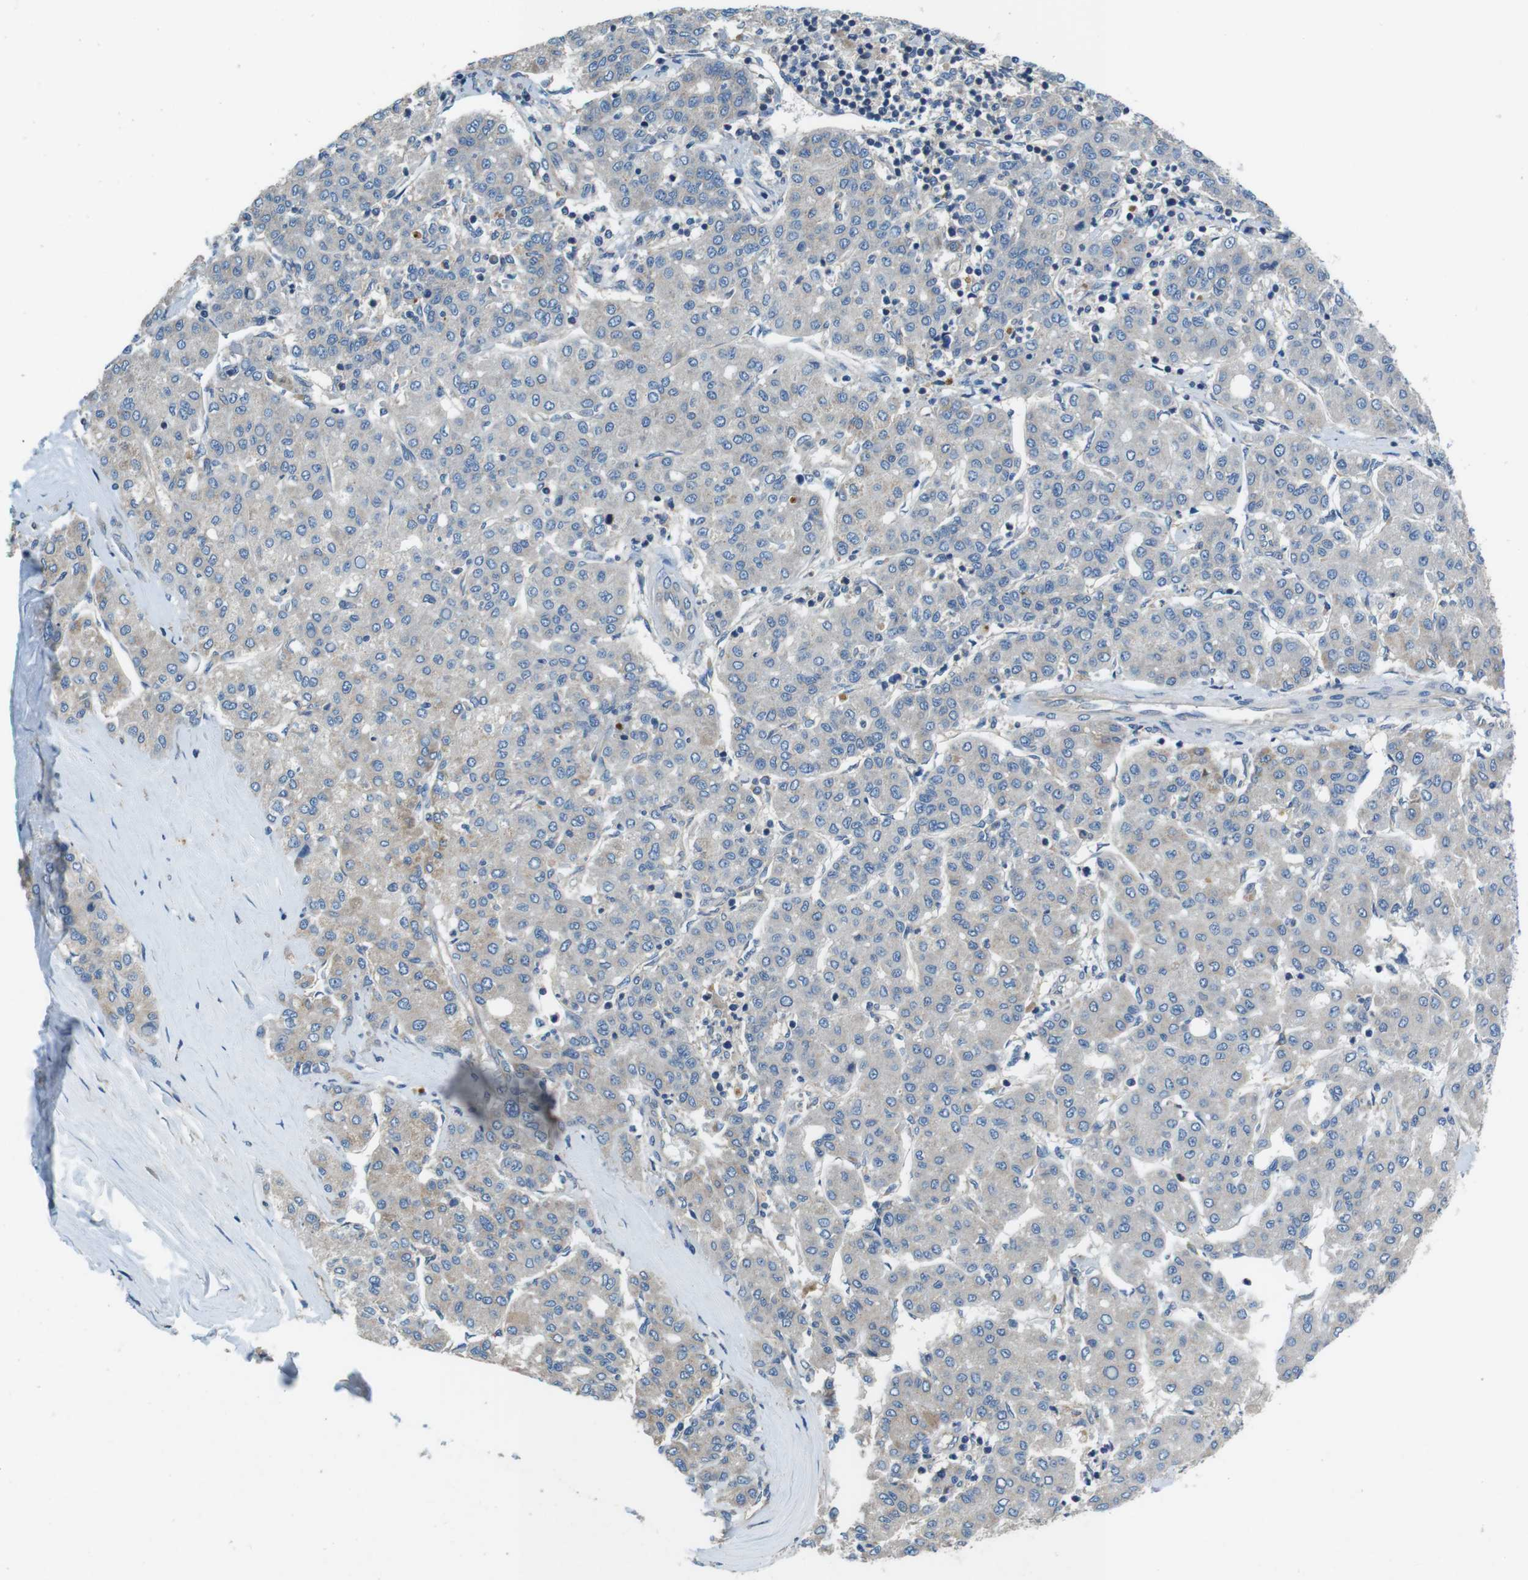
{"staining": {"intensity": "weak", "quantity": "<25%", "location": "cytoplasmic/membranous"}, "tissue": "liver cancer", "cell_type": "Tumor cells", "image_type": "cancer", "snomed": [{"axis": "morphology", "description": "Carcinoma, Hepatocellular, NOS"}, {"axis": "topography", "description": "Liver"}], "caption": "The photomicrograph demonstrates no significant expression in tumor cells of hepatocellular carcinoma (liver).", "gene": "DENND4C", "patient": {"sex": "male", "age": 65}}